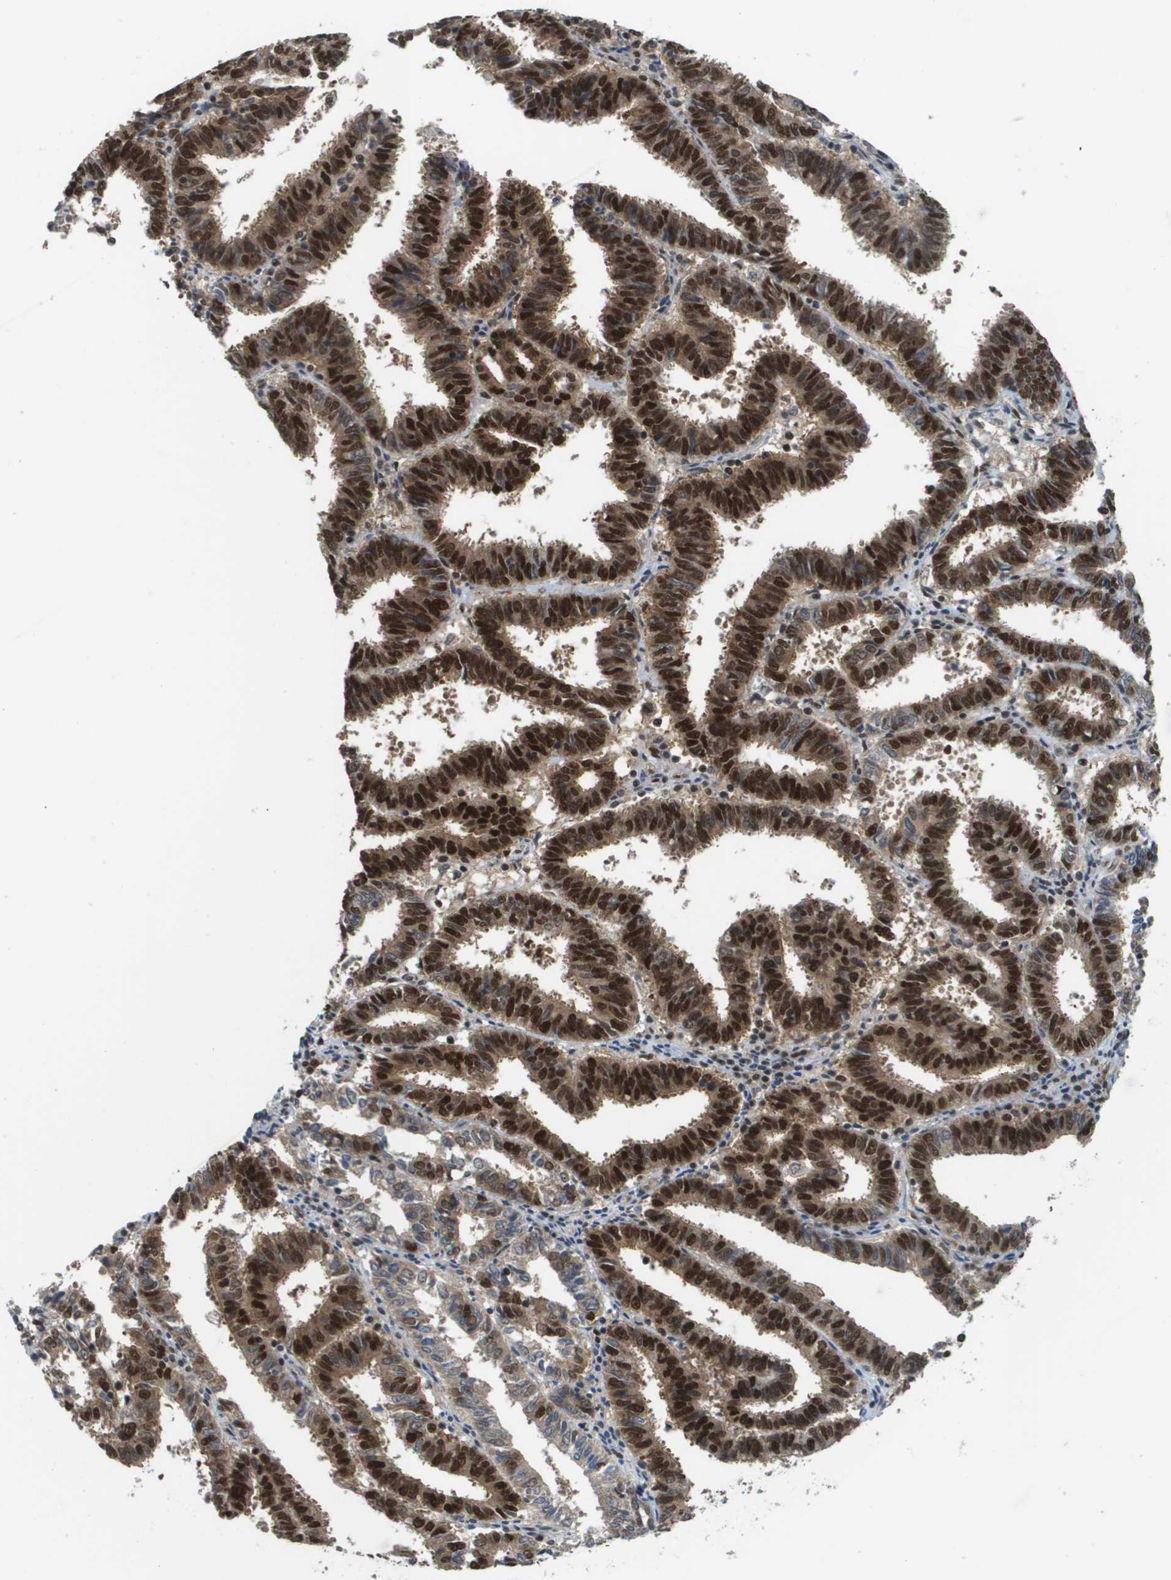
{"staining": {"intensity": "strong", "quantity": ">75%", "location": "cytoplasmic/membranous,nuclear"}, "tissue": "endometrial cancer", "cell_type": "Tumor cells", "image_type": "cancer", "snomed": [{"axis": "morphology", "description": "Adenocarcinoma, NOS"}, {"axis": "topography", "description": "Uterus"}], "caption": "A photomicrograph of human adenocarcinoma (endometrial) stained for a protein shows strong cytoplasmic/membranous and nuclear brown staining in tumor cells. Using DAB (brown) and hematoxylin (blue) stains, captured at high magnification using brightfield microscopy.", "gene": "PRCC", "patient": {"sex": "female", "age": 83}}